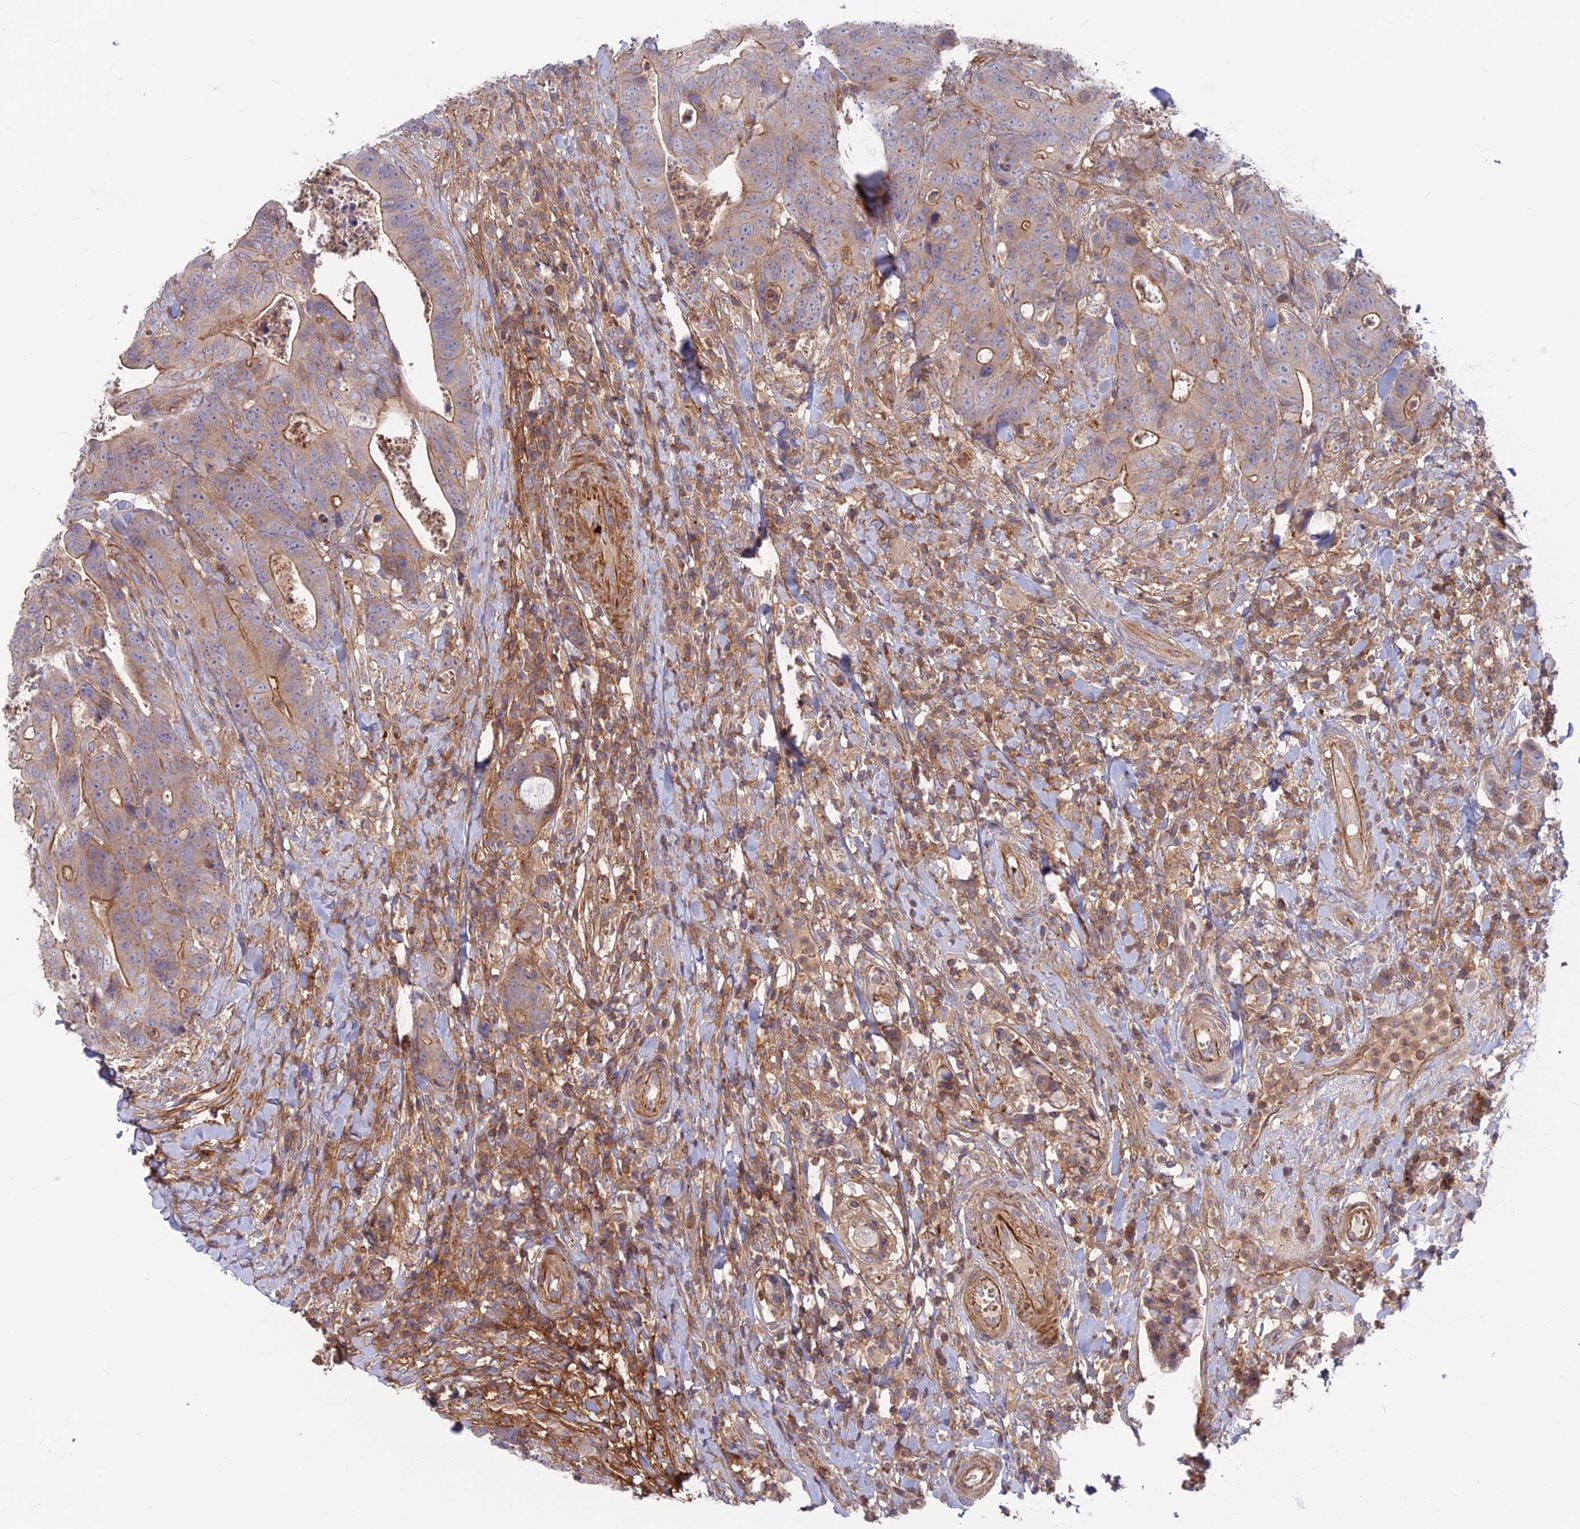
{"staining": {"intensity": "moderate", "quantity": "<25%", "location": "cytoplasmic/membranous"}, "tissue": "colorectal cancer", "cell_type": "Tumor cells", "image_type": "cancer", "snomed": [{"axis": "morphology", "description": "Adenocarcinoma, NOS"}, {"axis": "topography", "description": "Colon"}], "caption": "This is a photomicrograph of immunohistochemistry (IHC) staining of adenocarcinoma (colorectal), which shows moderate positivity in the cytoplasmic/membranous of tumor cells.", "gene": "CPNE7", "patient": {"sex": "female", "age": 82}}